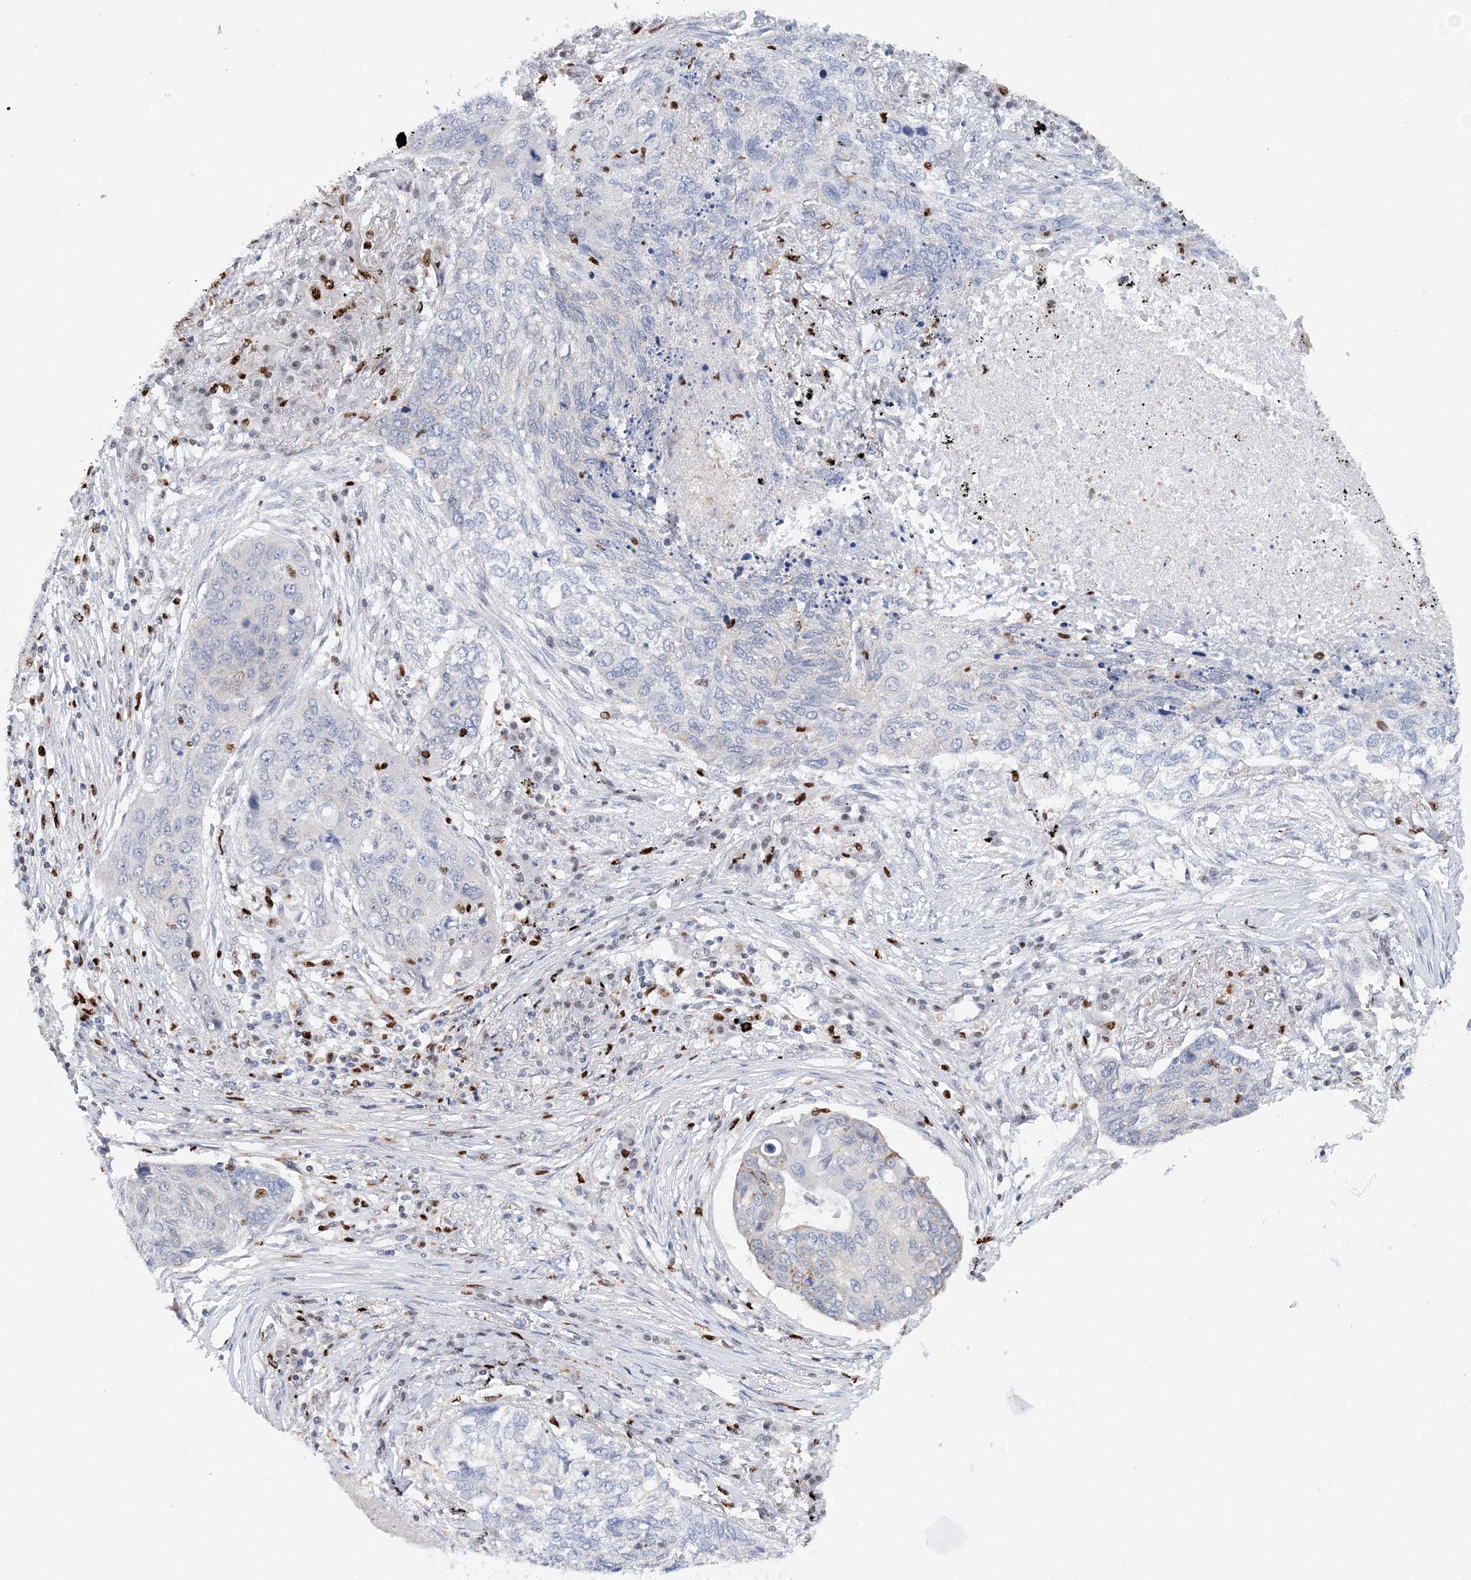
{"staining": {"intensity": "negative", "quantity": "none", "location": "none"}, "tissue": "lung cancer", "cell_type": "Tumor cells", "image_type": "cancer", "snomed": [{"axis": "morphology", "description": "Squamous cell carcinoma, NOS"}, {"axis": "topography", "description": "Lung"}], "caption": "A photomicrograph of lung cancer stained for a protein shows no brown staining in tumor cells.", "gene": "NIT2", "patient": {"sex": "female", "age": 63}}